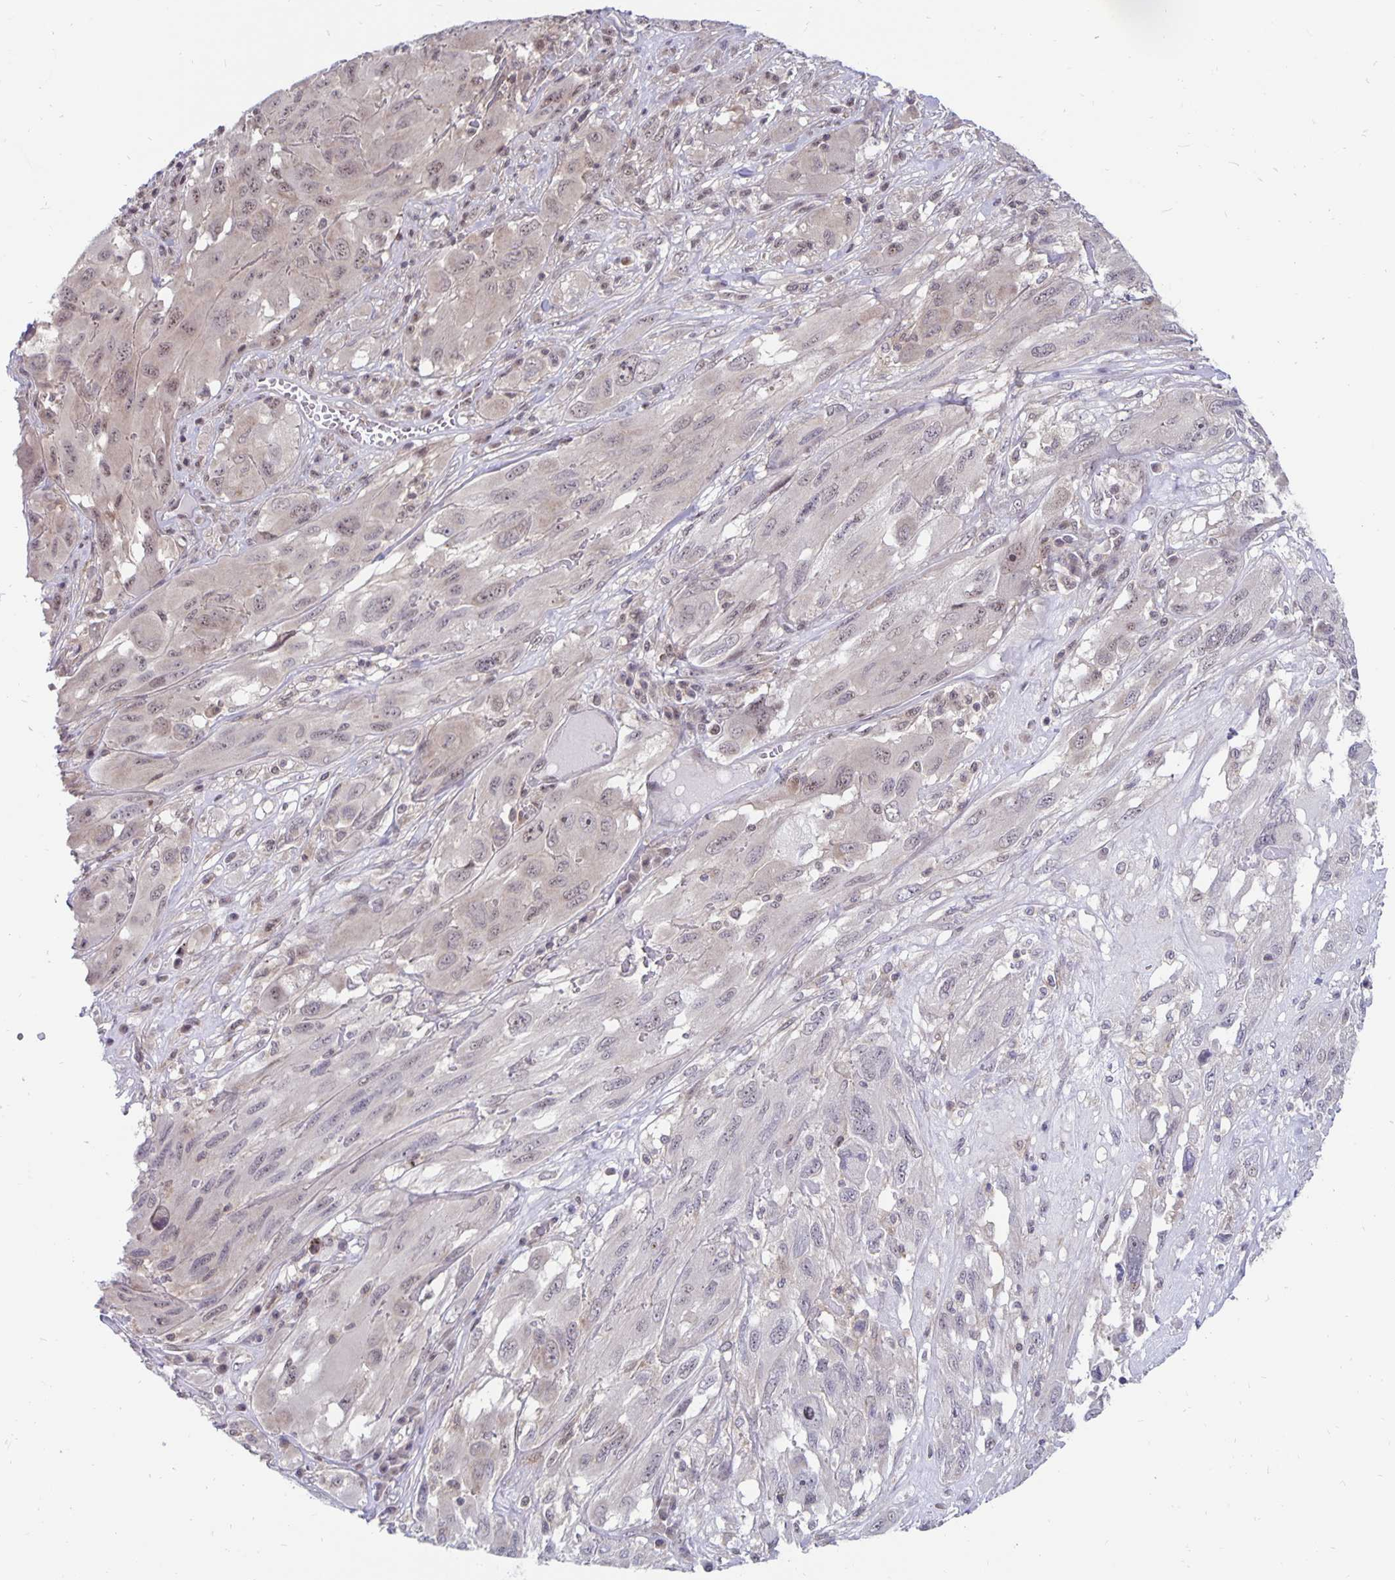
{"staining": {"intensity": "weak", "quantity": "<25%", "location": "nuclear"}, "tissue": "melanoma", "cell_type": "Tumor cells", "image_type": "cancer", "snomed": [{"axis": "morphology", "description": "Malignant melanoma, NOS"}, {"axis": "topography", "description": "Skin"}], "caption": "Tumor cells are negative for brown protein staining in melanoma.", "gene": "EXOC6B", "patient": {"sex": "female", "age": 91}}